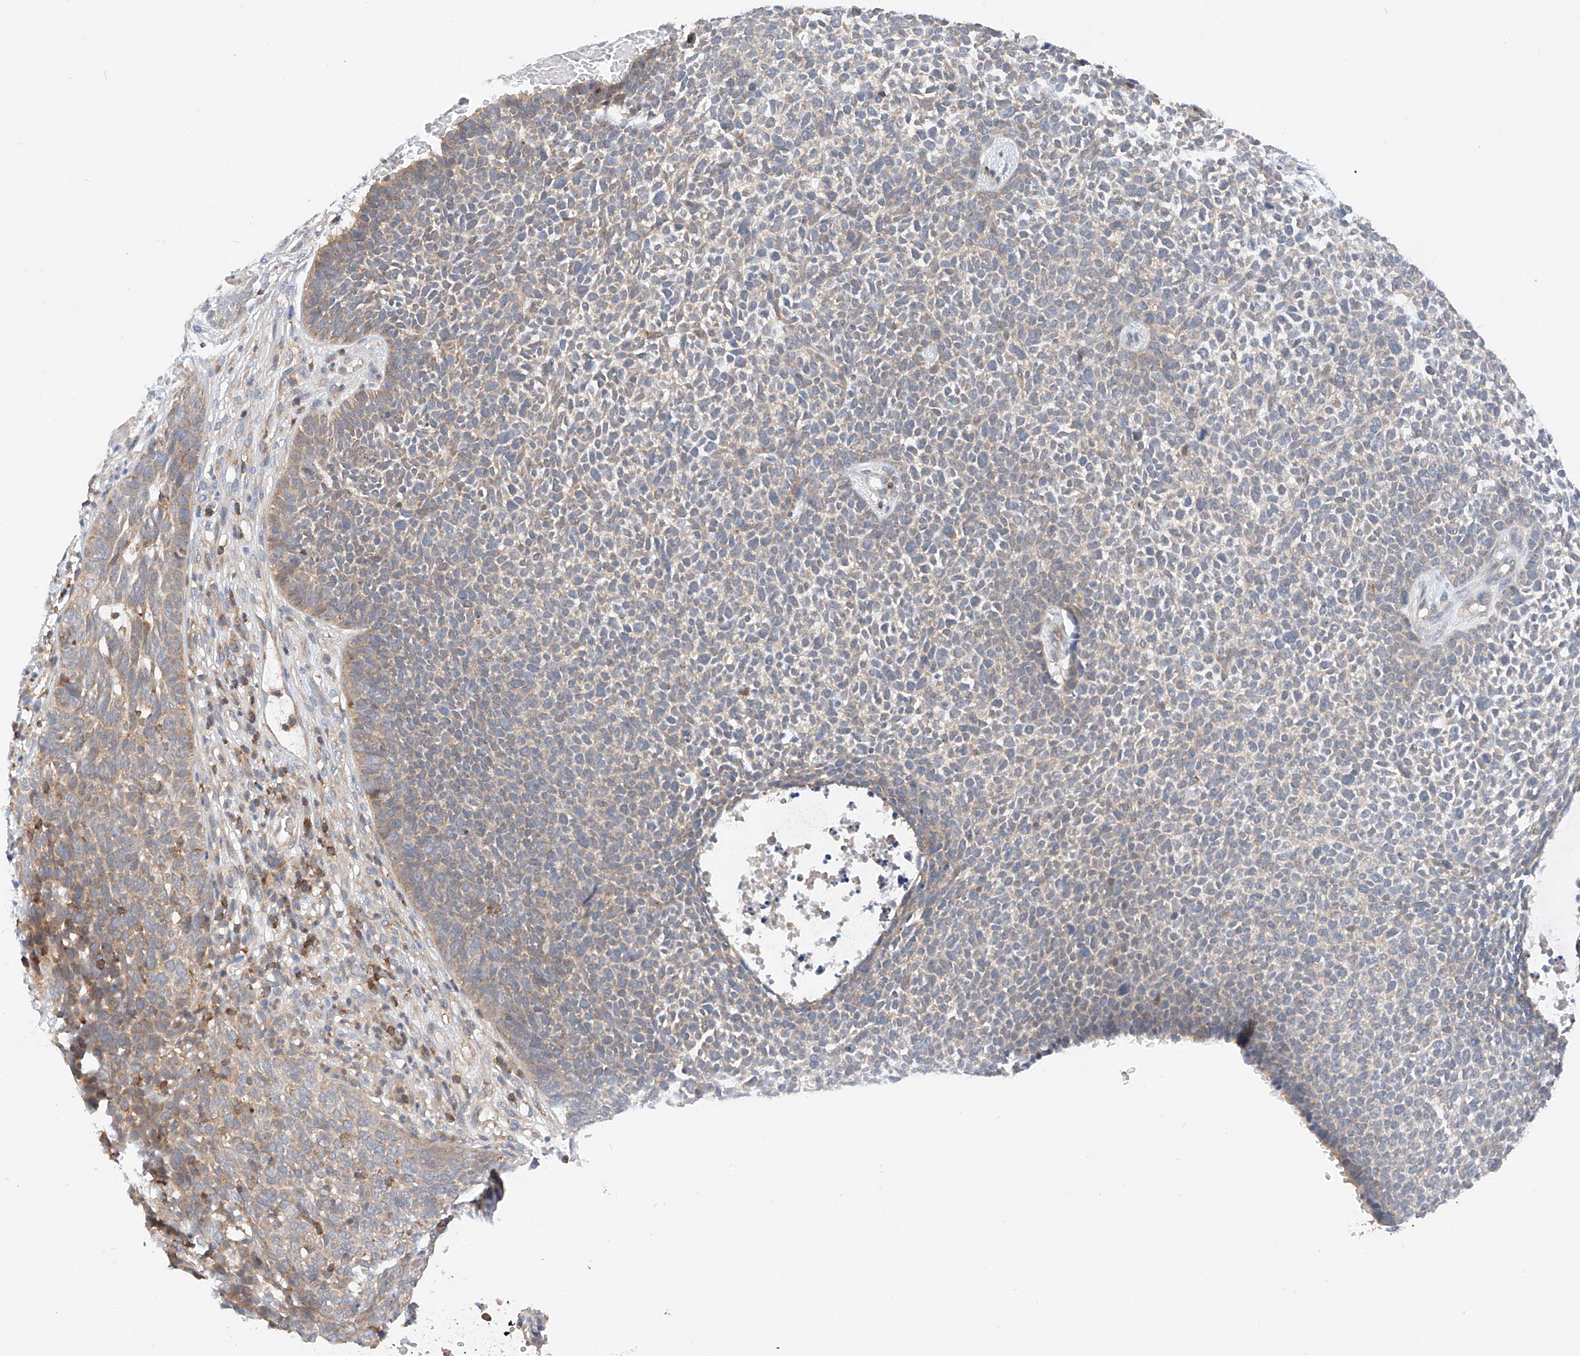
{"staining": {"intensity": "weak", "quantity": "<25%", "location": "cytoplasmic/membranous"}, "tissue": "skin cancer", "cell_type": "Tumor cells", "image_type": "cancer", "snomed": [{"axis": "morphology", "description": "Basal cell carcinoma"}, {"axis": "topography", "description": "Skin"}], "caption": "Human skin cancer stained for a protein using immunohistochemistry demonstrates no positivity in tumor cells.", "gene": "MFN2", "patient": {"sex": "female", "age": 84}}